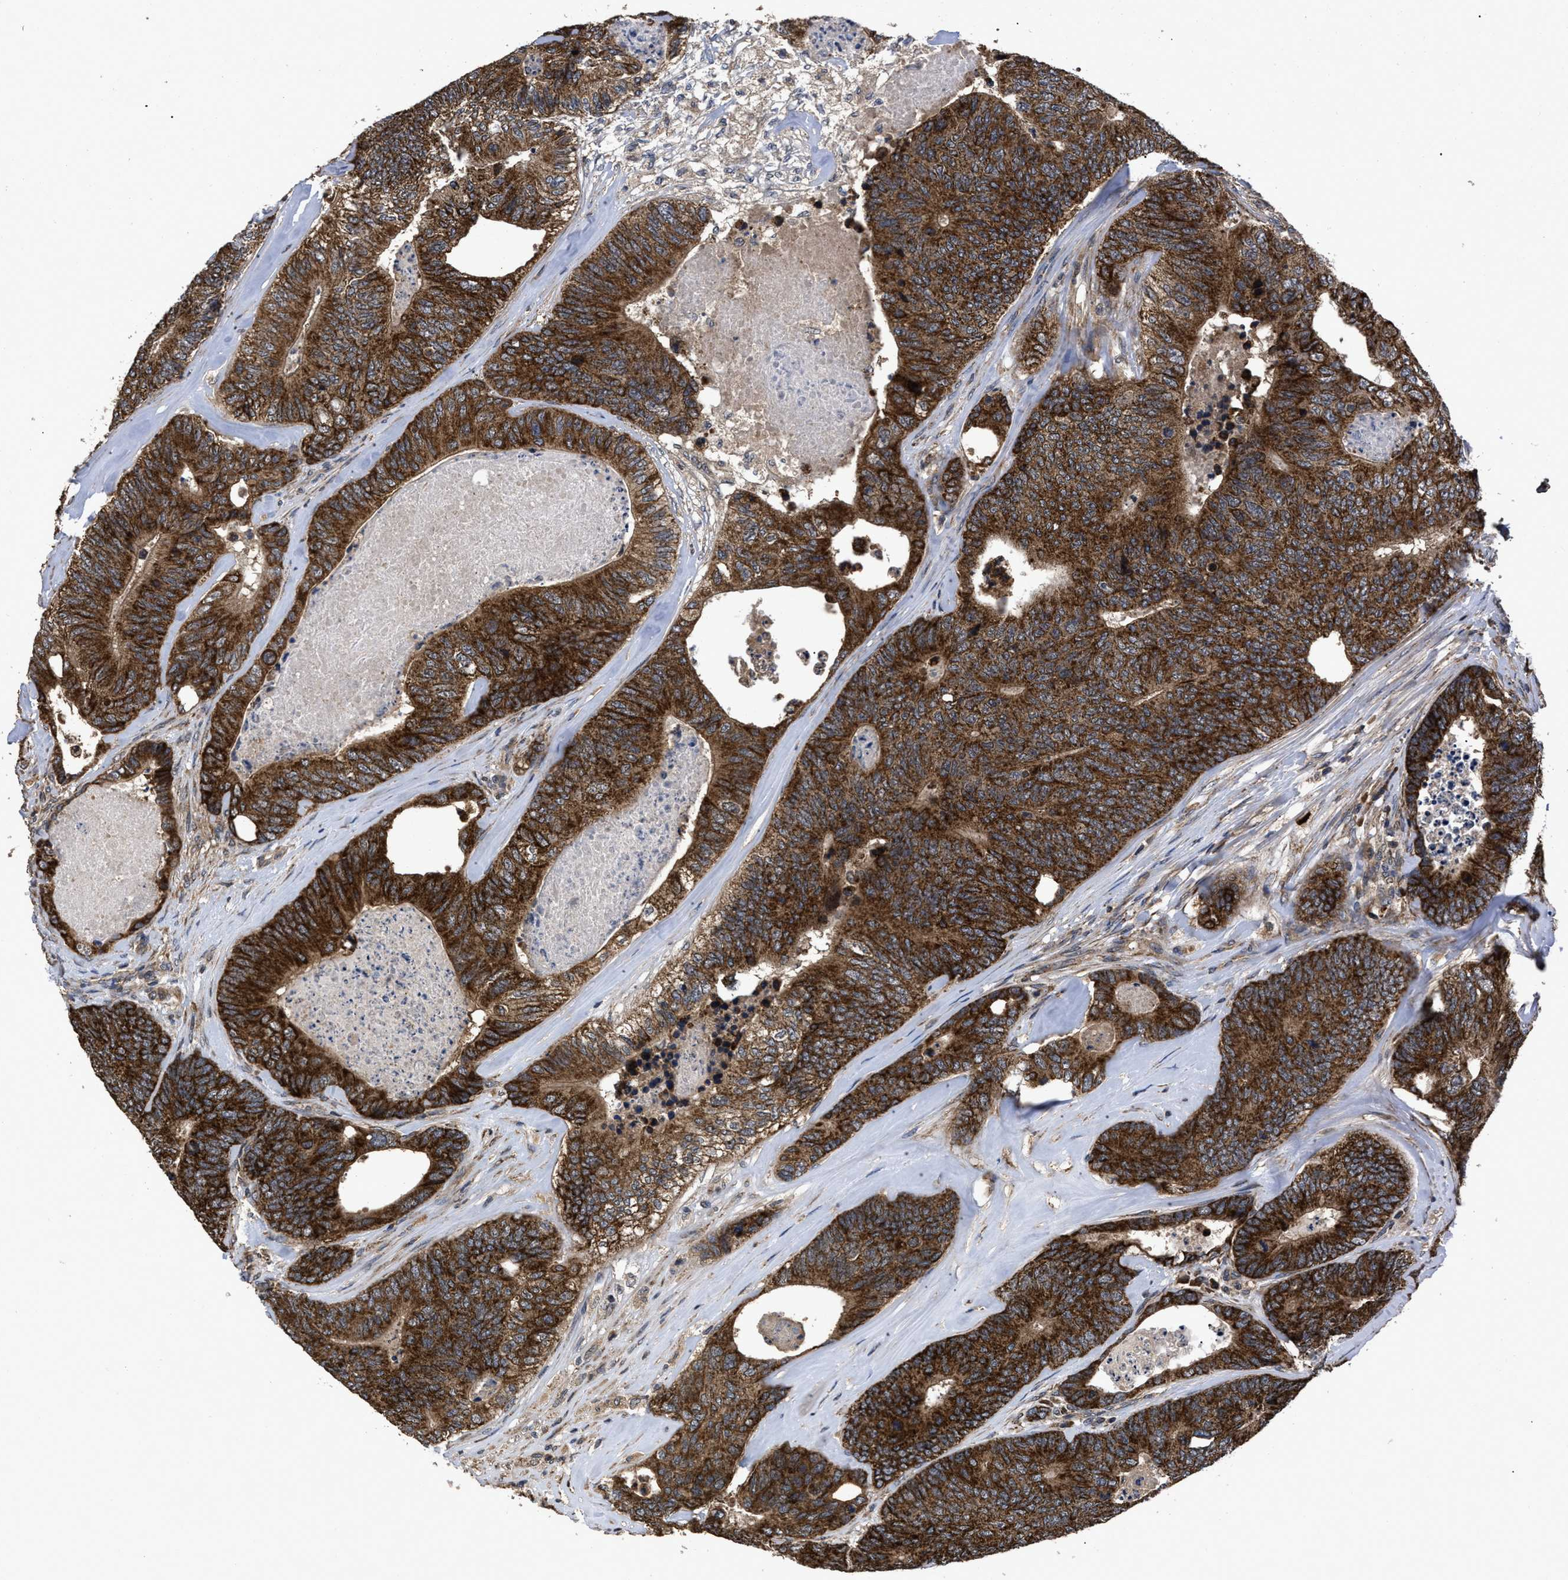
{"staining": {"intensity": "strong", "quantity": ">75%", "location": "cytoplasmic/membranous"}, "tissue": "colorectal cancer", "cell_type": "Tumor cells", "image_type": "cancer", "snomed": [{"axis": "morphology", "description": "Adenocarcinoma, NOS"}, {"axis": "topography", "description": "Colon"}], "caption": "The immunohistochemical stain labels strong cytoplasmic/membranous positivity in tumor cells of colorectal cancer (adenocarcinoma) tissue.", "gene": "LRRC3", "patient": {"sex": "female", "age": 67}}